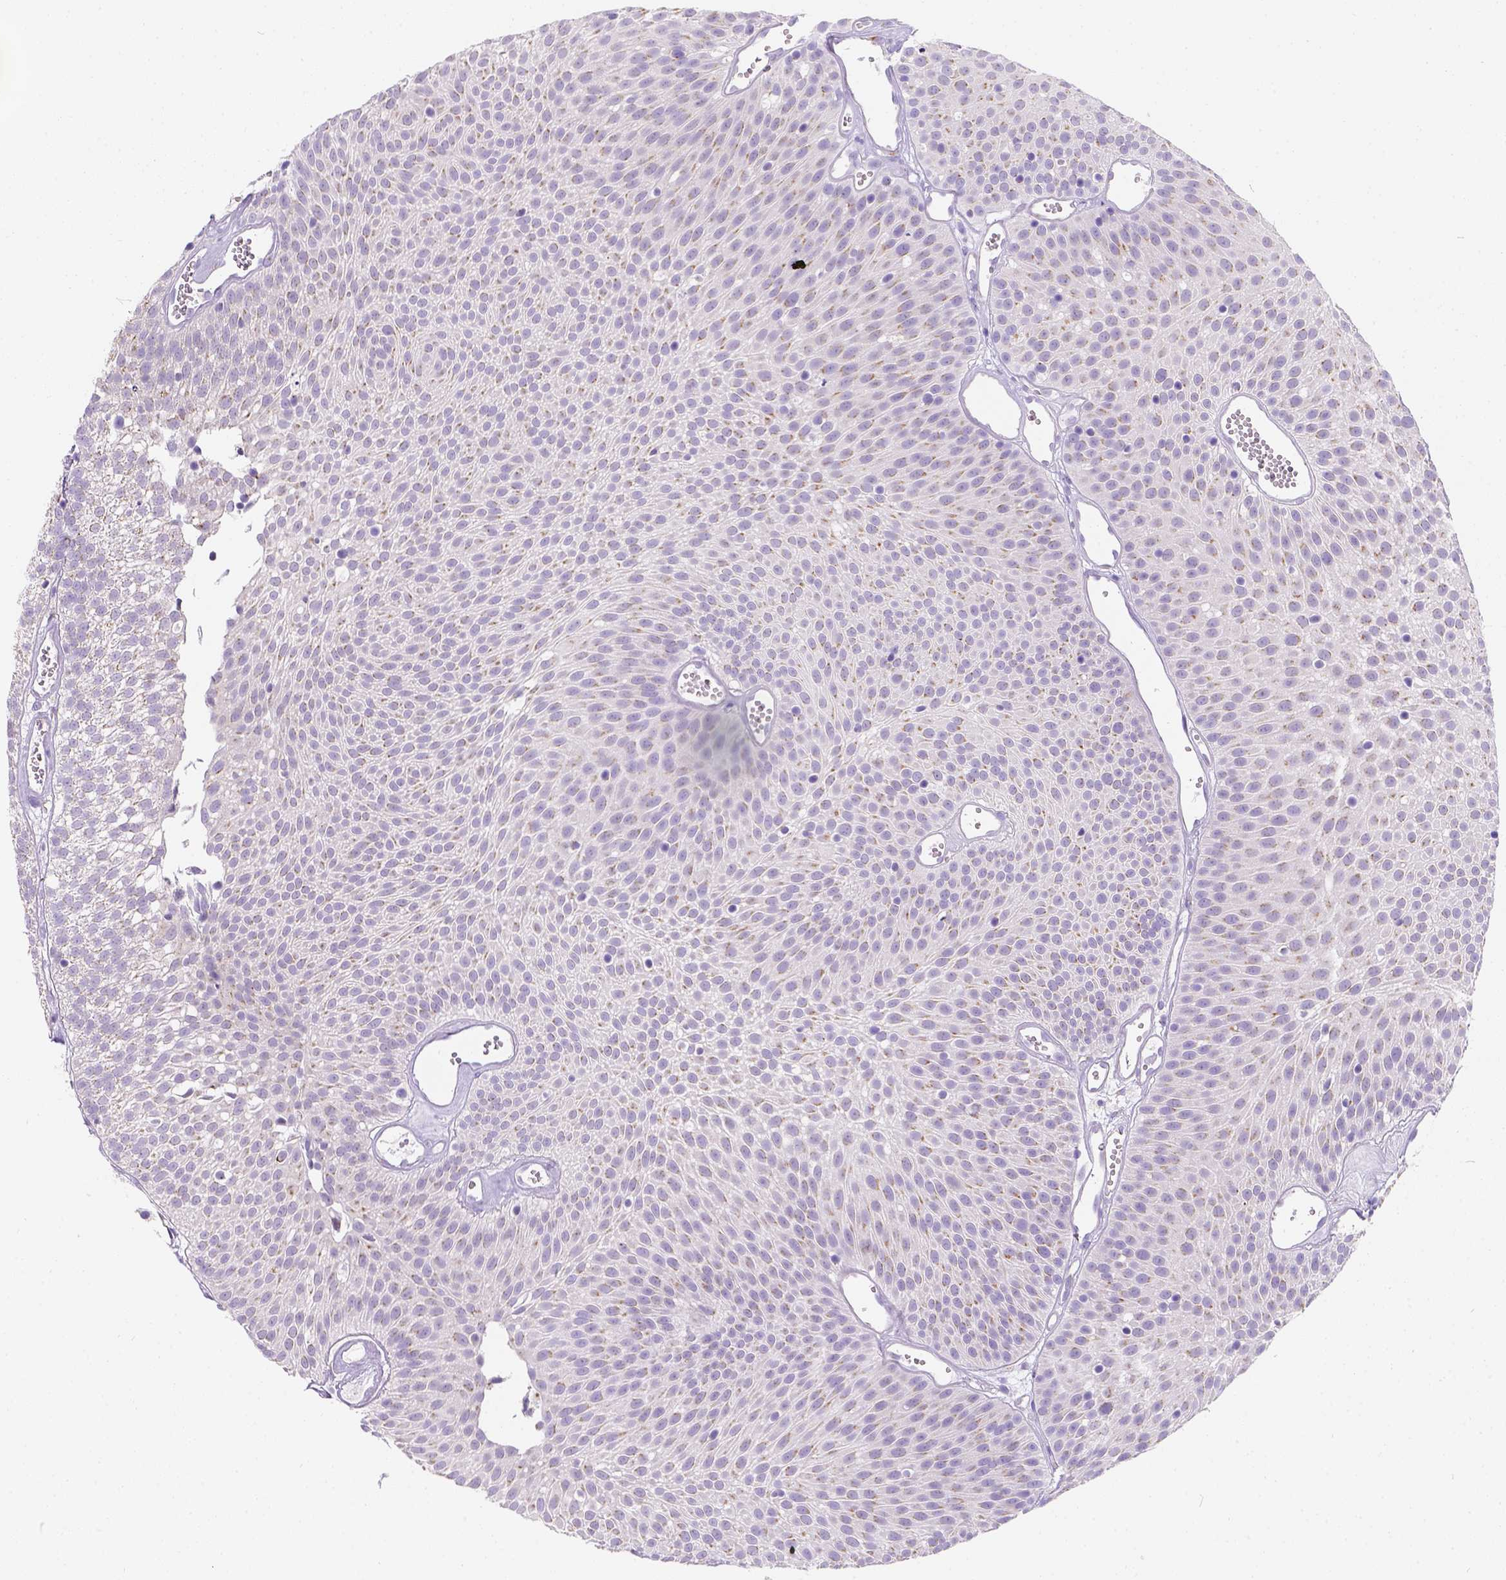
{"staining": {"intensity": "moderate", "quantity": ">75%", "location": "cytoplasmic/membranous"}, "tissue": "urothelial cancer", "cell_type": "Tumor cells", "image_type": "cancer", "snomed": [{"axis": "morphology", "description": "Urothelial carcinoma, Low grade"}, {"axis": "topography", "description": "Urinary bladder"}], "caption": "About >75% of tumor cells in urothelial cancer display moderate cytoplasmic/membranous protein expression as visualized by brown immunohistochemical staining.", "gene": "PHF7", "patient": {"sex": "male", "age": 52}}